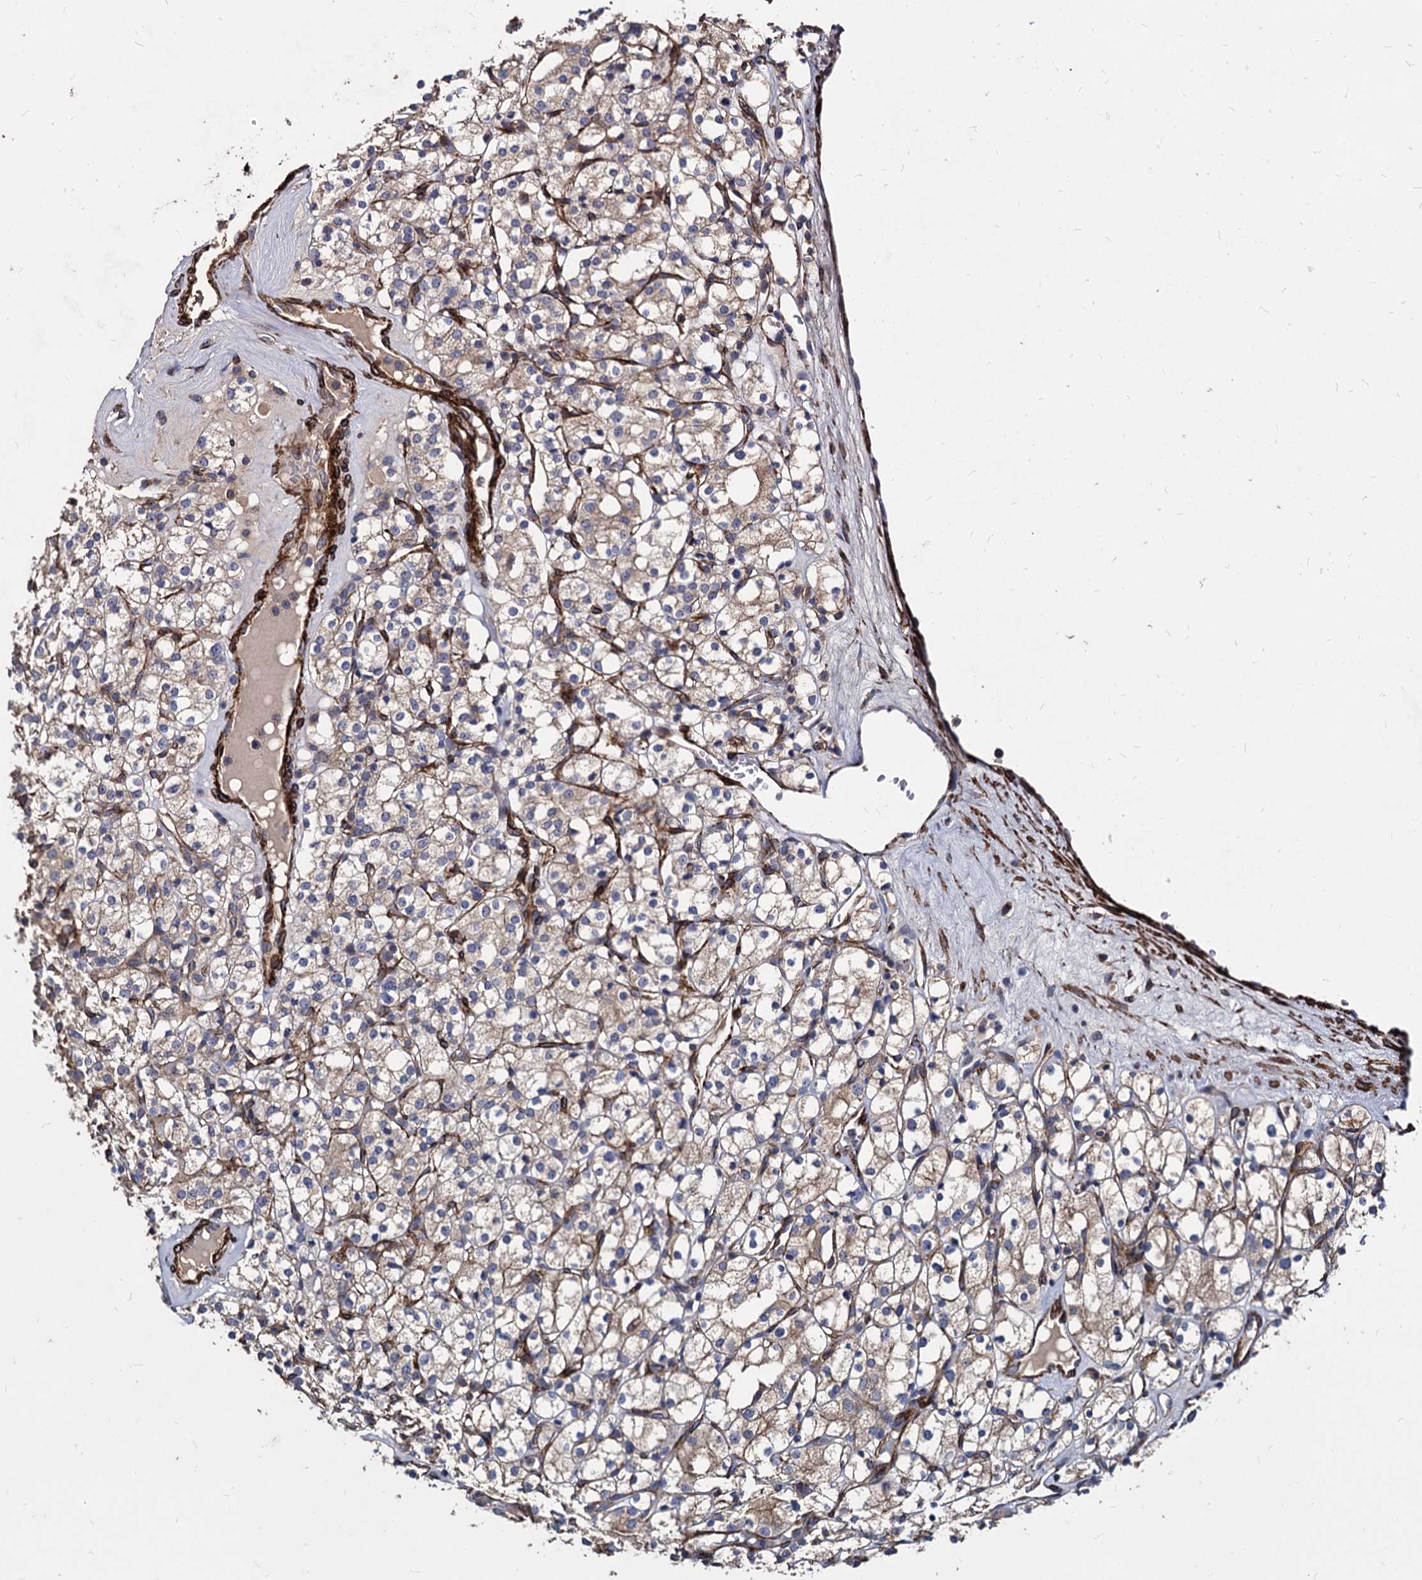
{"staining": {"intensity": "weak", "quantity": "25%-75%", "location": "cytoplasmic/membranous"}, "tissue": "renal cancer", "cell_type": "Tumor cells", "image_type": "cancer", "snomed": [{"axis": "morphology", "description": "Adenocarcinoma, NOS"}, {"axis": "topography", "description": "Kidney"}], "caption": "IHC of human renal cancer (adenocarcinoma) shows low levels of weak cytoplasmic/membranous staining in approximately 25%-75% of tumor cells.", "gene": "WDR11", "patient": {"sex": "male", "age": 77}}